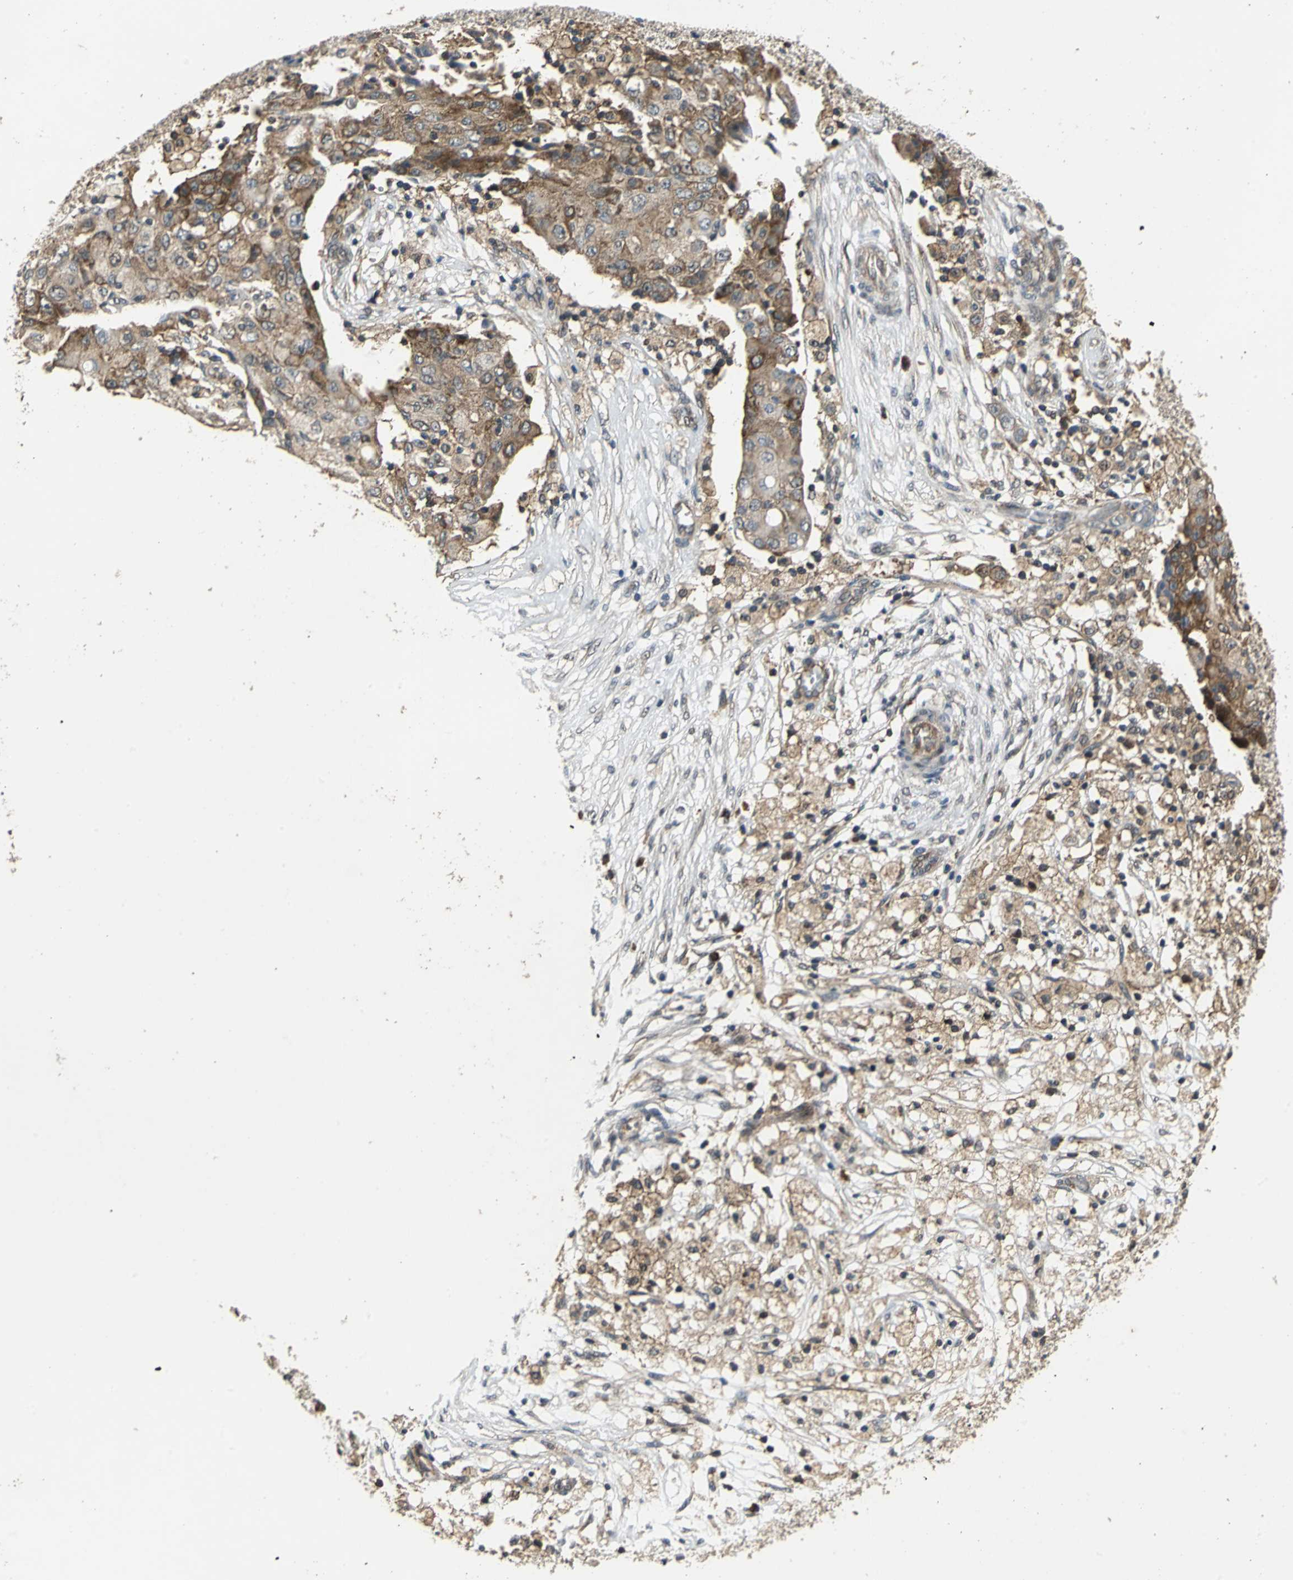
{"staining": {"intensity": "strong", "quantity": ">75%", "location": "cytoplasmic/membranous"}, "tissue": "ovarian cancer", "cell_type": "Tumor cells", "image_type": "cancer", "snomed": [{"axis": "morphology", "description": "Carcinoma, endometroid"}, {"axis": "topography", "description": "Ovary"}], "caption": "This photomicrograph displays immunohistochemistry staining of human ovarian cancer, with high strong cytoplasmic/membranous expression in about >75% of tumor cells.", "gene": "EIF2B2", "patient": {"sex": "female", "age": 42}}